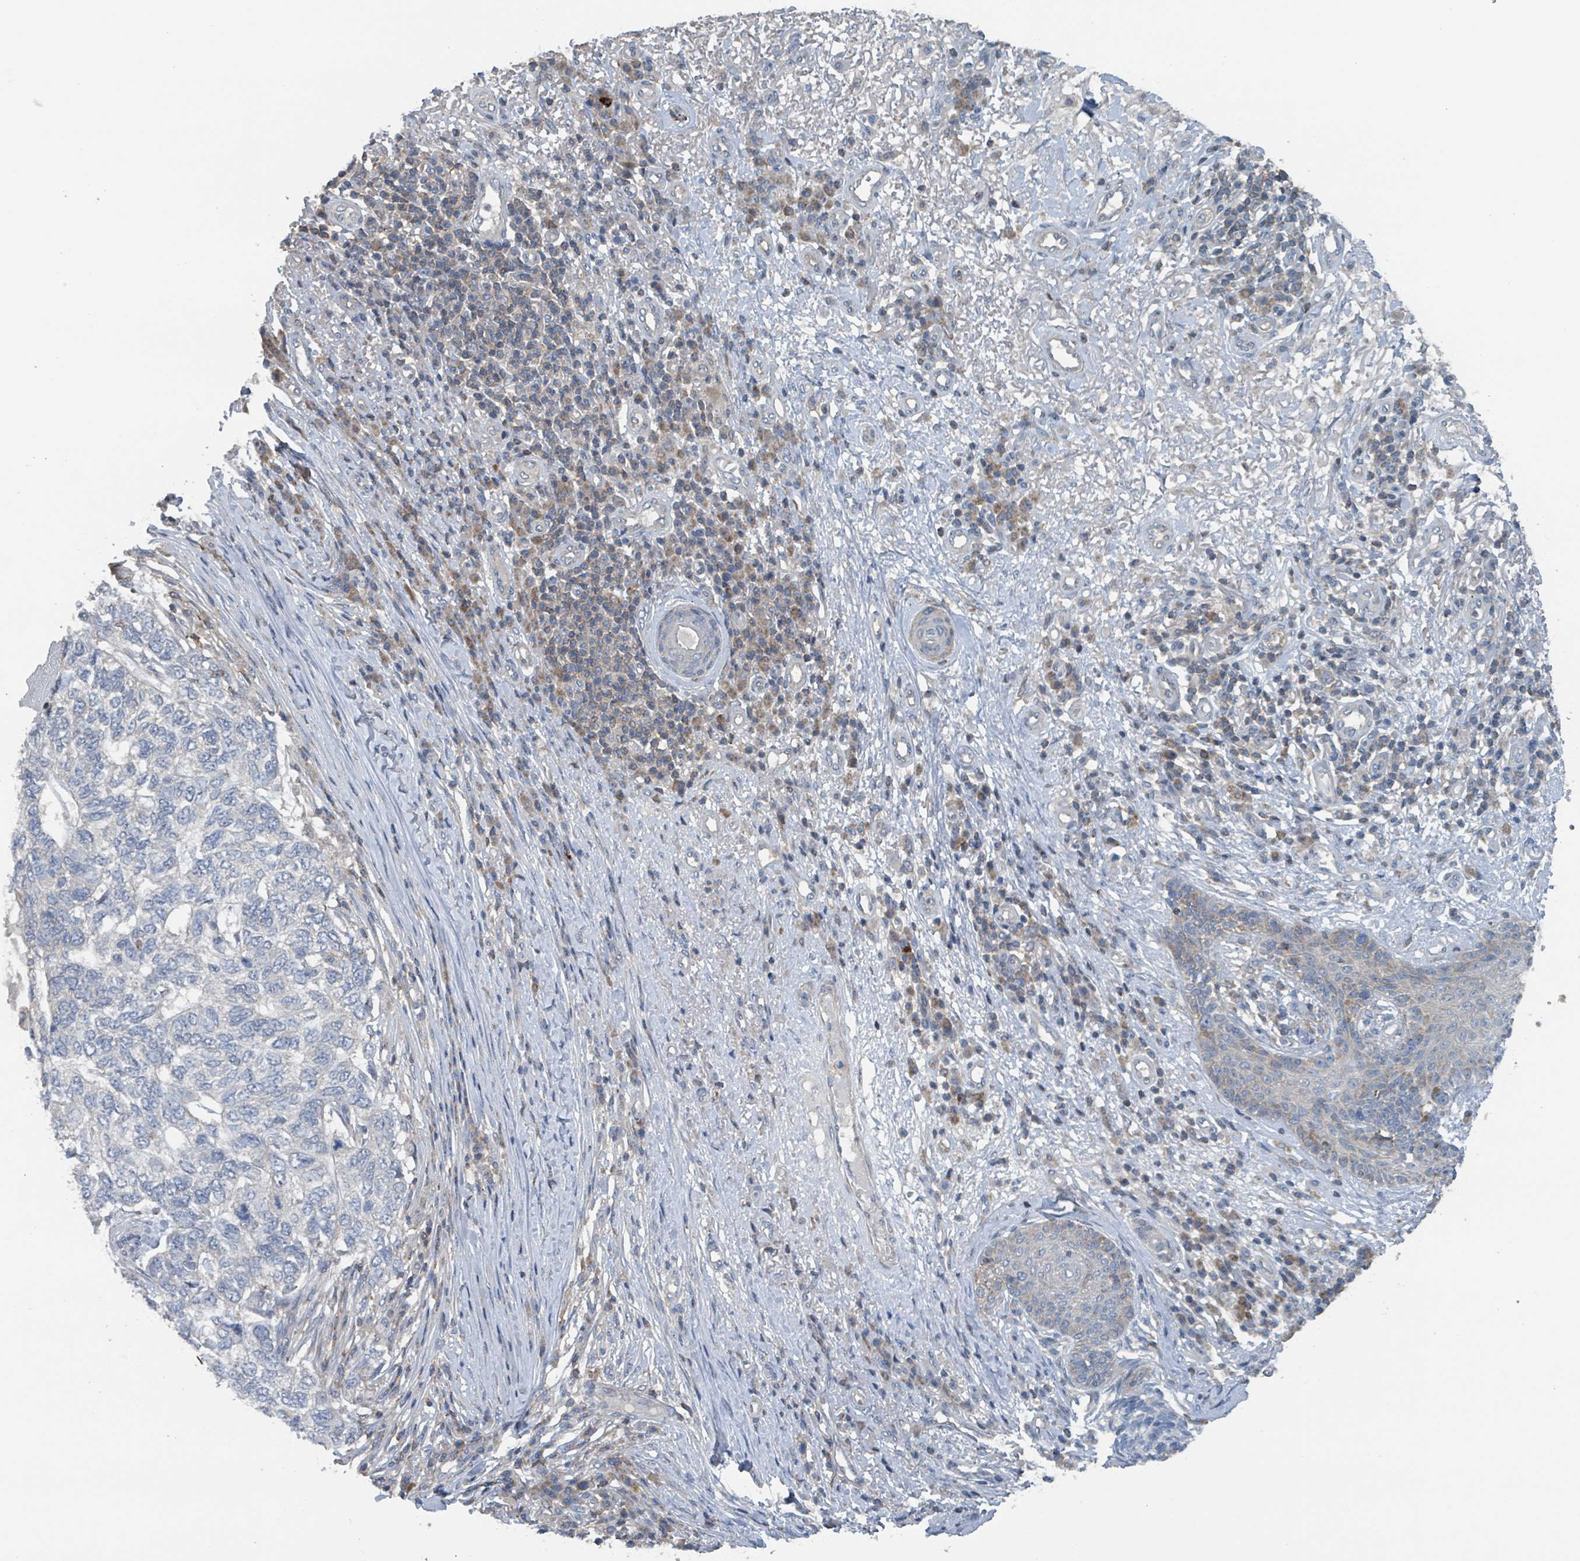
{"staining": {"intensity": "negative", "quantity": "none", "location": "none"}, "tissue": "skin cancer", "cell_type": "Tumor cells", "image_type": "cancer", "snomed": [{"axis": "morphology", "description": "Basal cell carcinoma"}, {"axis": "topography", "description": "Skin"}], "caption": "Immunohistochemical staining of skin cancer displays no significant positivity in tumor cells. The staining was performed using DAB to visualize the protein expression in brown, while the nuclei were stained in blue with hematoxylin (Magnification: 20x).", "gene": "ACBD4", "patient": {"sex": "female", "age": 65}}